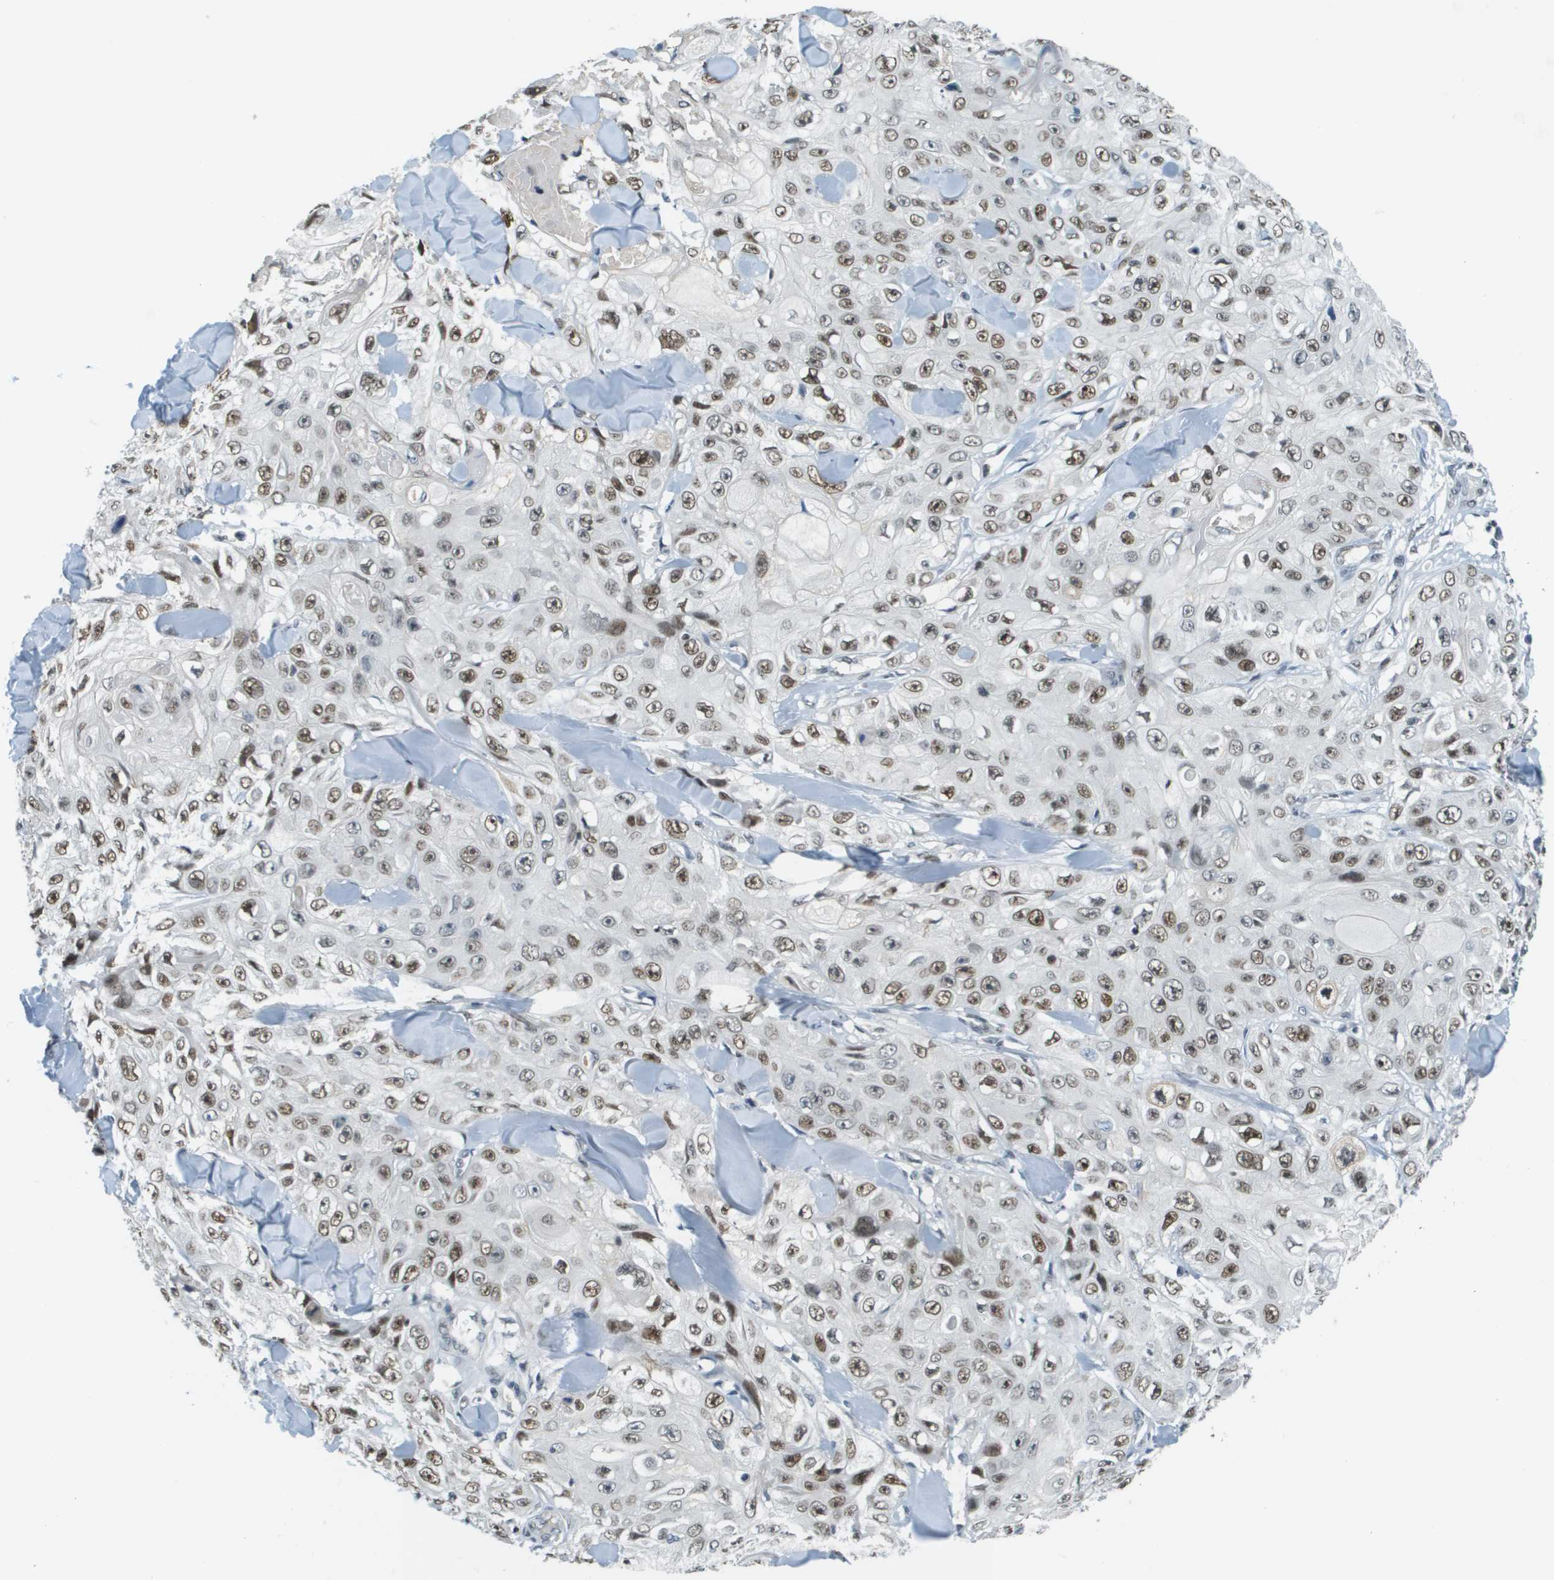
{"staining": {"intensity": "moderate", "quantity": ">75%", "location": "nuclear"}, "tissue": "skin cancer", "cell_type": "Tumor cells", "image_type": "cancer", "snomed": [{"axis": "morphology", "description": "Squamous cell carcinoma, NOS"}, {"axis": "topography", "description": "Skin"}], "caption": "A photomicrograph of human squamous cell carcinoma (skin) stained for a protein reveals moderate nuclear brown staining in tumor cells. (DAB IHC with brightfield microscopy, high magnification).", "gene": "CBX5", "patient": {"sex": "male", "age": 86}}